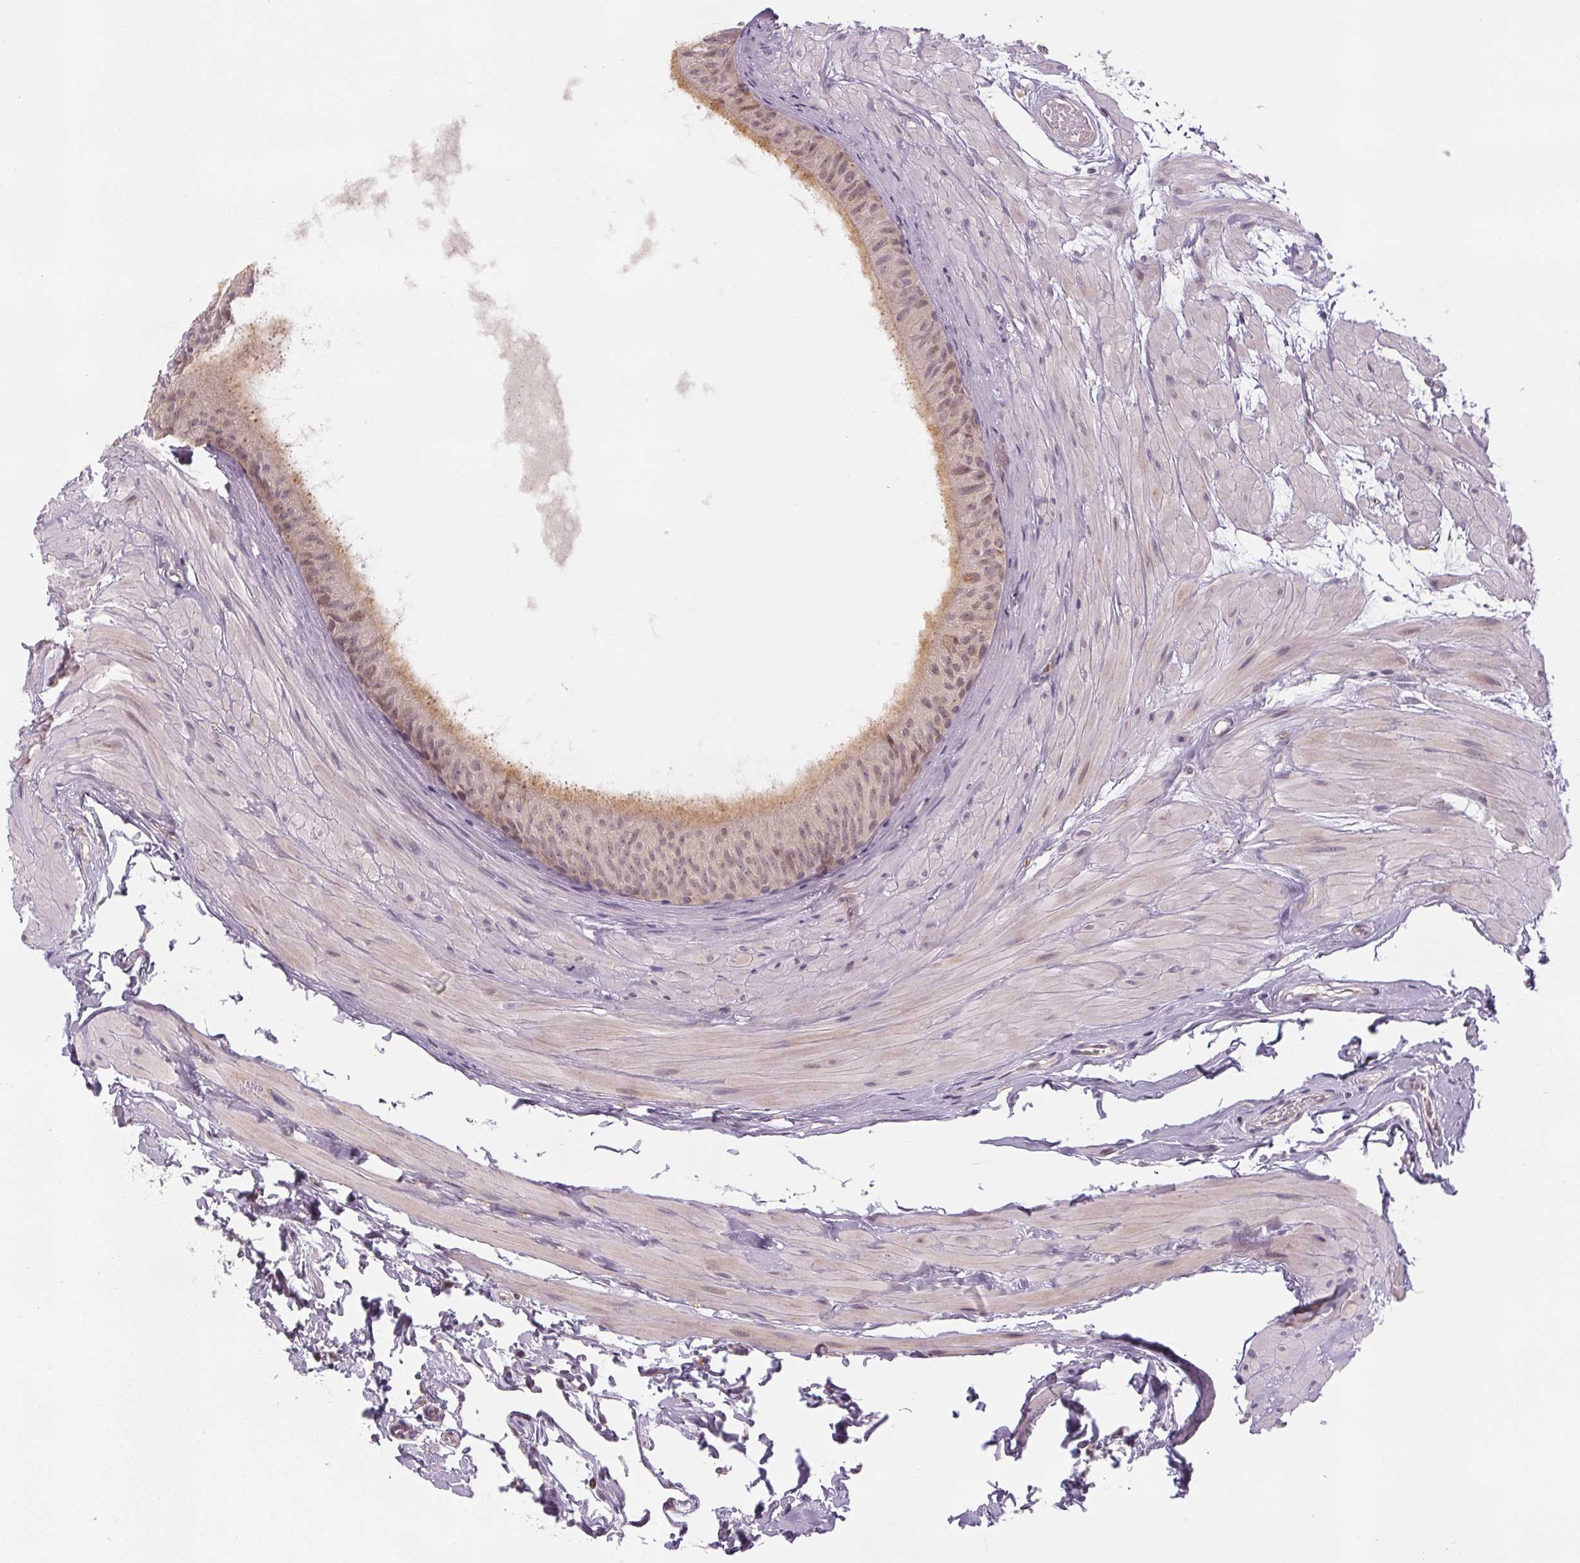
{"staining": {"intensity": "weak", "quantity": "<25%", "location": "cytoplasmic/membranous,nuclear"}, "tissue": "epididymis", "cell_type": "Glandular cells", "image_type": "normal", "snomed": [{"axis": "morphology", "description": "Normal tissue, NOS"}, {"axis": "topography", "description": "Epididymis"}], "caption": "Glandular cells show no significant protein expression in benign epididymis. The staining was performed using DAB (3,3'-diaminobenzidine) to visualize the protein expression in brown, while the nuclei were stained in blue with hematoxylin (Magnification: 20x).", "gene": "NCOA4", "patient": {"sex": "male", "age": 33}}